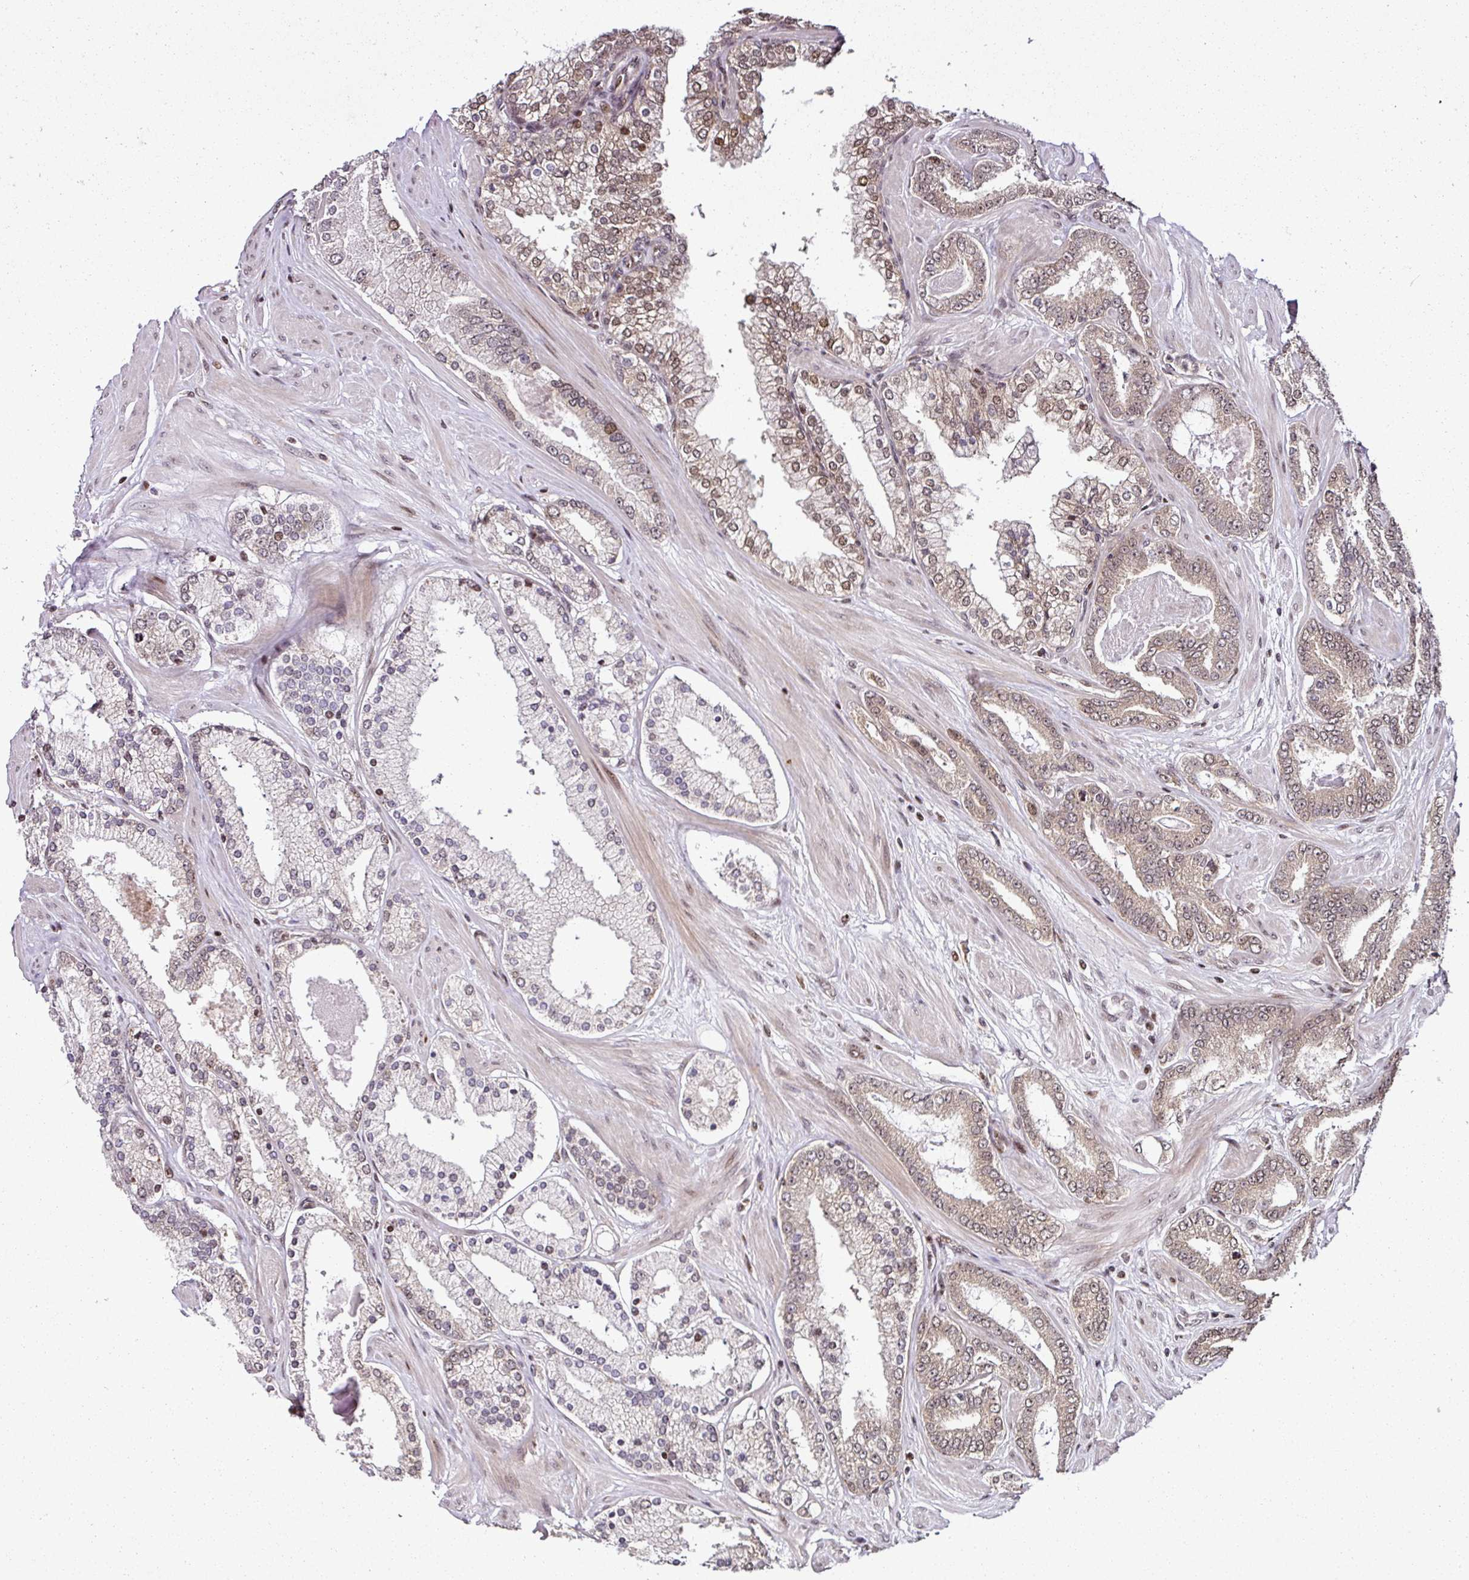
{"staining": {"intensity": "weak", "quantity": "25%-75%", "location": "nuclear"}, "tissue": "prostate cancer", "cell_type": "Tumor cells", "image_type": "cancer", "snomed": [{"axis": "morphology", "description": "Adenocarcinoma, Low grade"}, {"axis": "topography", "description": "Prostate"}], "caption": "Prostate cancer (low-grade adenocarcinoma) was stained to show a protein in brown. There is low levels of weak nuclear expression in about 25%-75% of tumor cells.", "gene": "COPRS", "patient": {"sex": "male", "age": 42}}